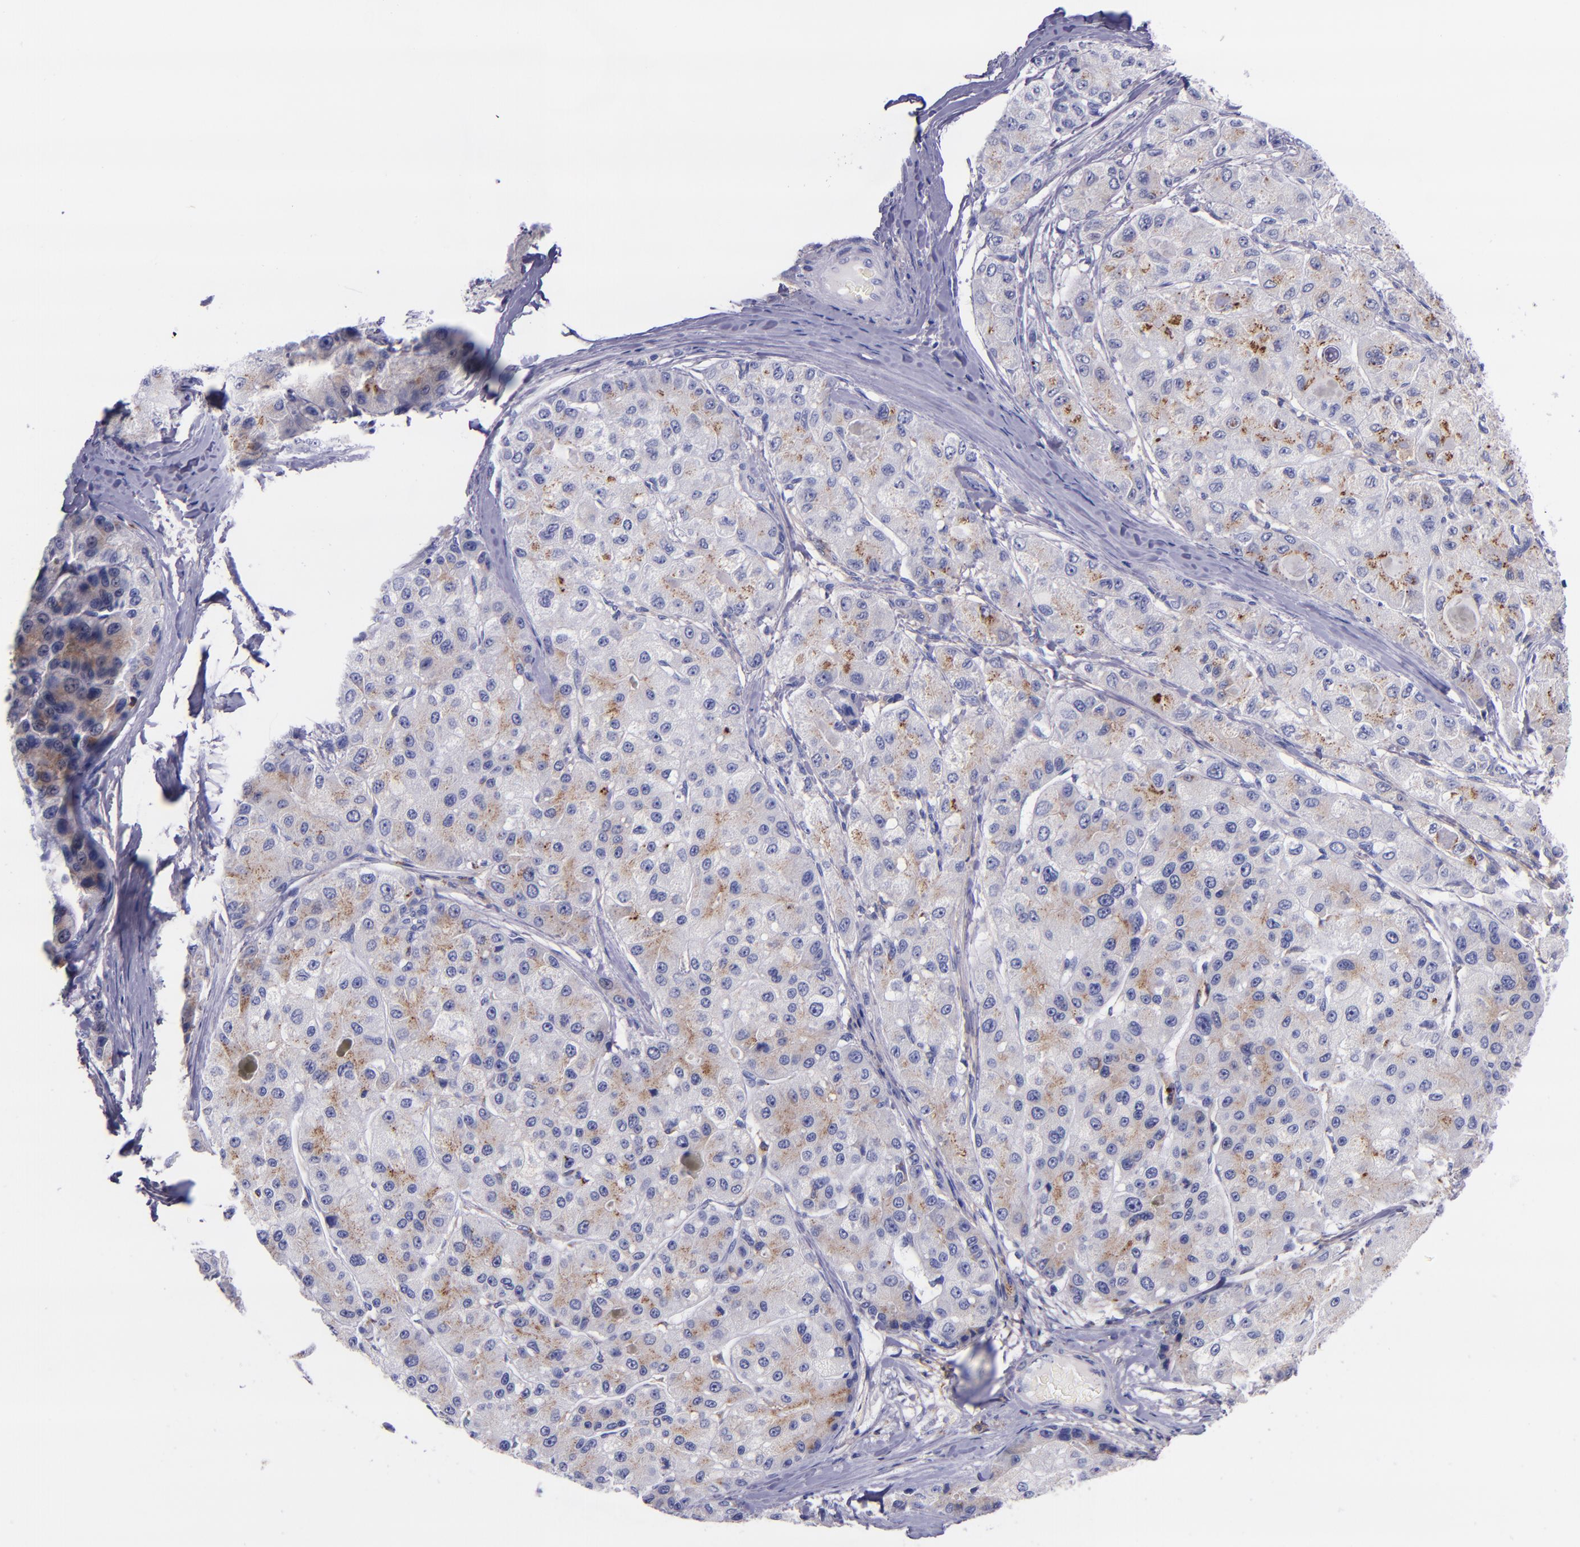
{"staining": {"intensity": "moderate", "quantity": "25%-75%", "location": "cytoplasmic/membranous"}, "tissue": "liver cancer", "cell_type": "Tumor cells", "image_type": "cancer", "snomed": [{"axis": "morphology", "description": "Carcinoma, Hepatocellular, NOS"}, {"axis": "topography", "description": "Liver"}], "caption": "IHC (DAB) staining of liver cancer (hepatocellular carcinoma) displays moderate cytoplasmic/membranous protein positivity in about 25%-75% of tumor cells. The protein is shown in brown color, while the nuclei are stained blue.", "gene": "IVL", "patient": {"sex": "male", "age": 80}}